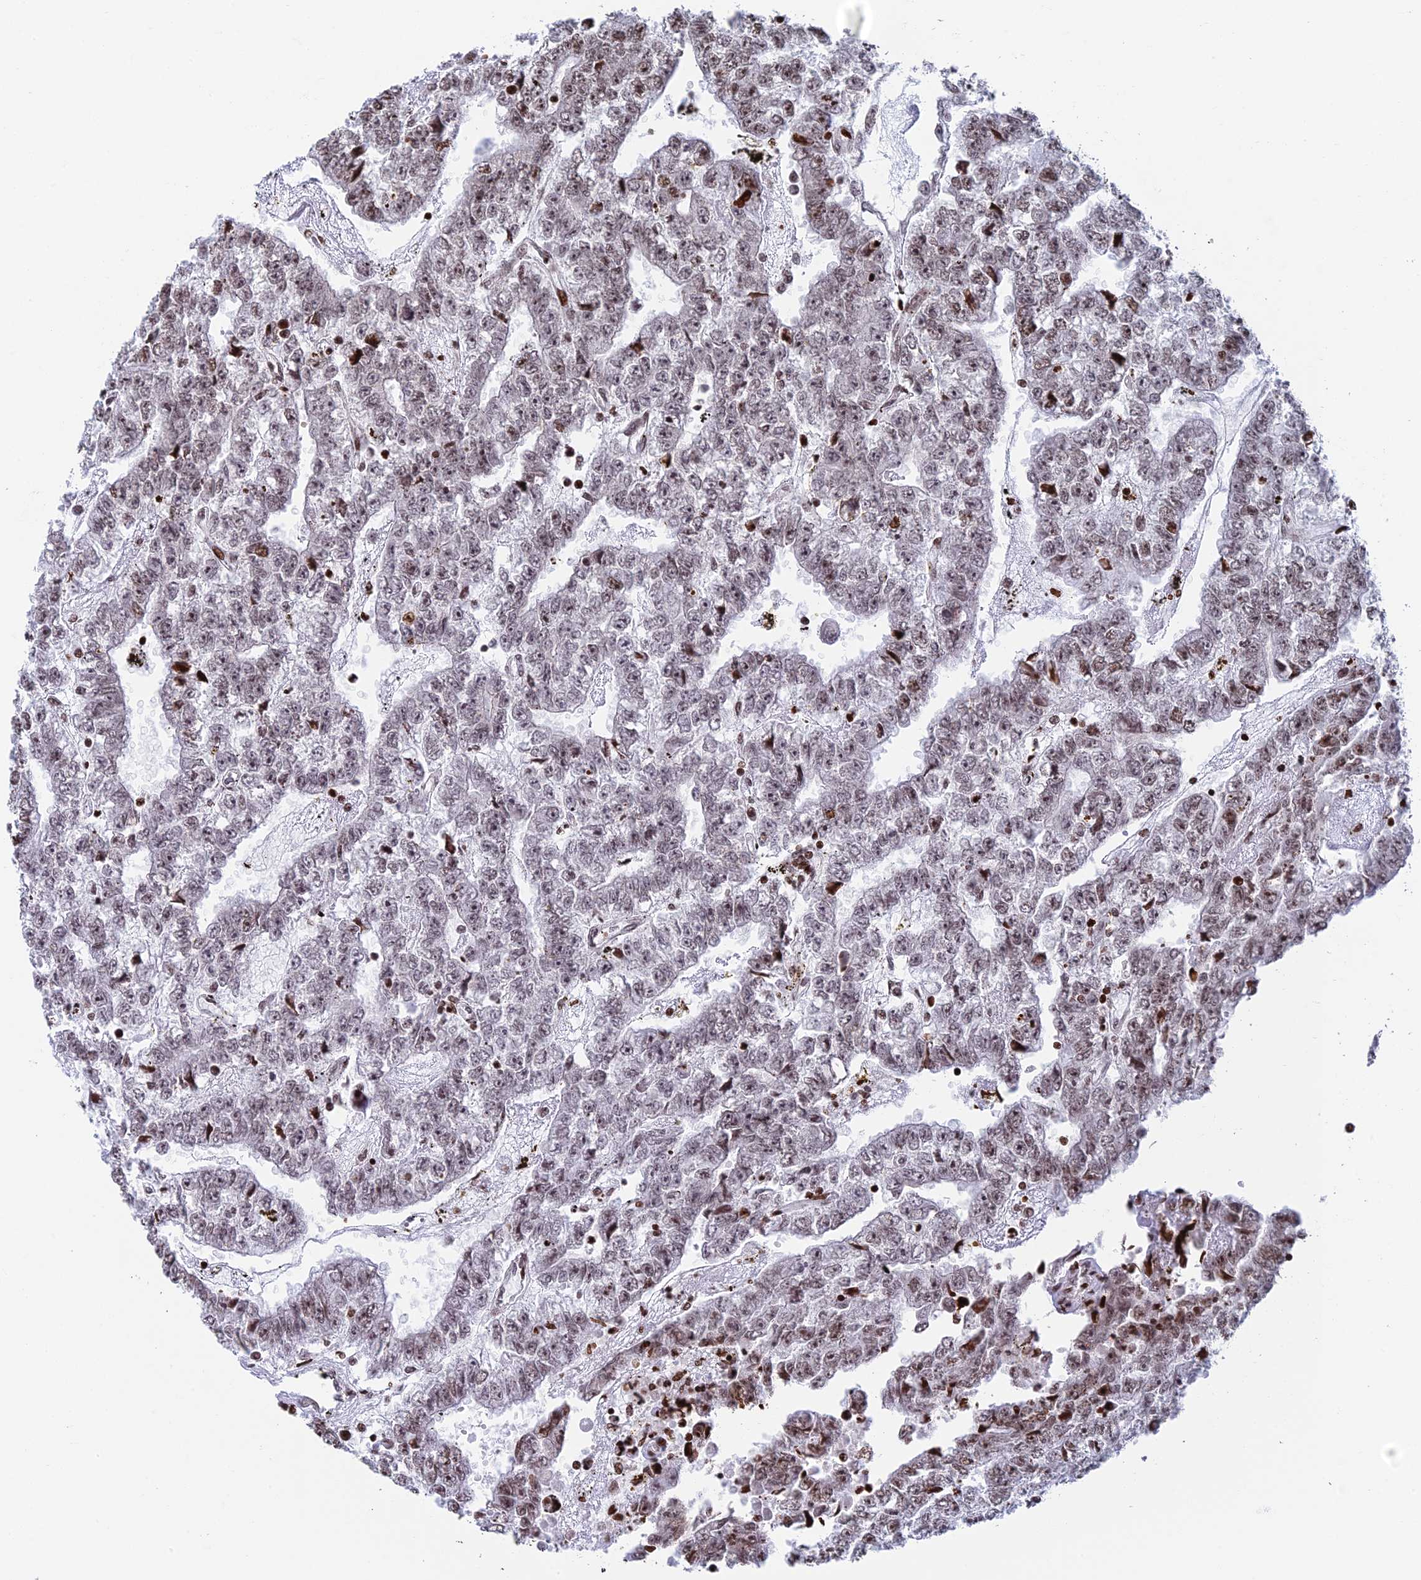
{"staining": {"intensity": "weak", "quantity": "25%-75%", "location": "nuclear"}, "tissue": "testis cancer", "cell_type": "Tumor cells", "image_type": "cancer", "snomed": [{"axis": "morphology", "description": "Carcinoma, Embryonal, NOS"}, {"axis": "topography", "description": "Testis"}], "caption": "Immunohistochemistry (IHC) photomicrograph of neoplastic tissue: embryonal carcinoma (testis) stained using immunohistochemistry (IHC) exhibits low levels of weak protein expression localized specifically in the nuclear of tumor cells, appearing as a nuclear brown color.", "gene": "RPAP1", "patient": {"sex": "male", "age": 25}}